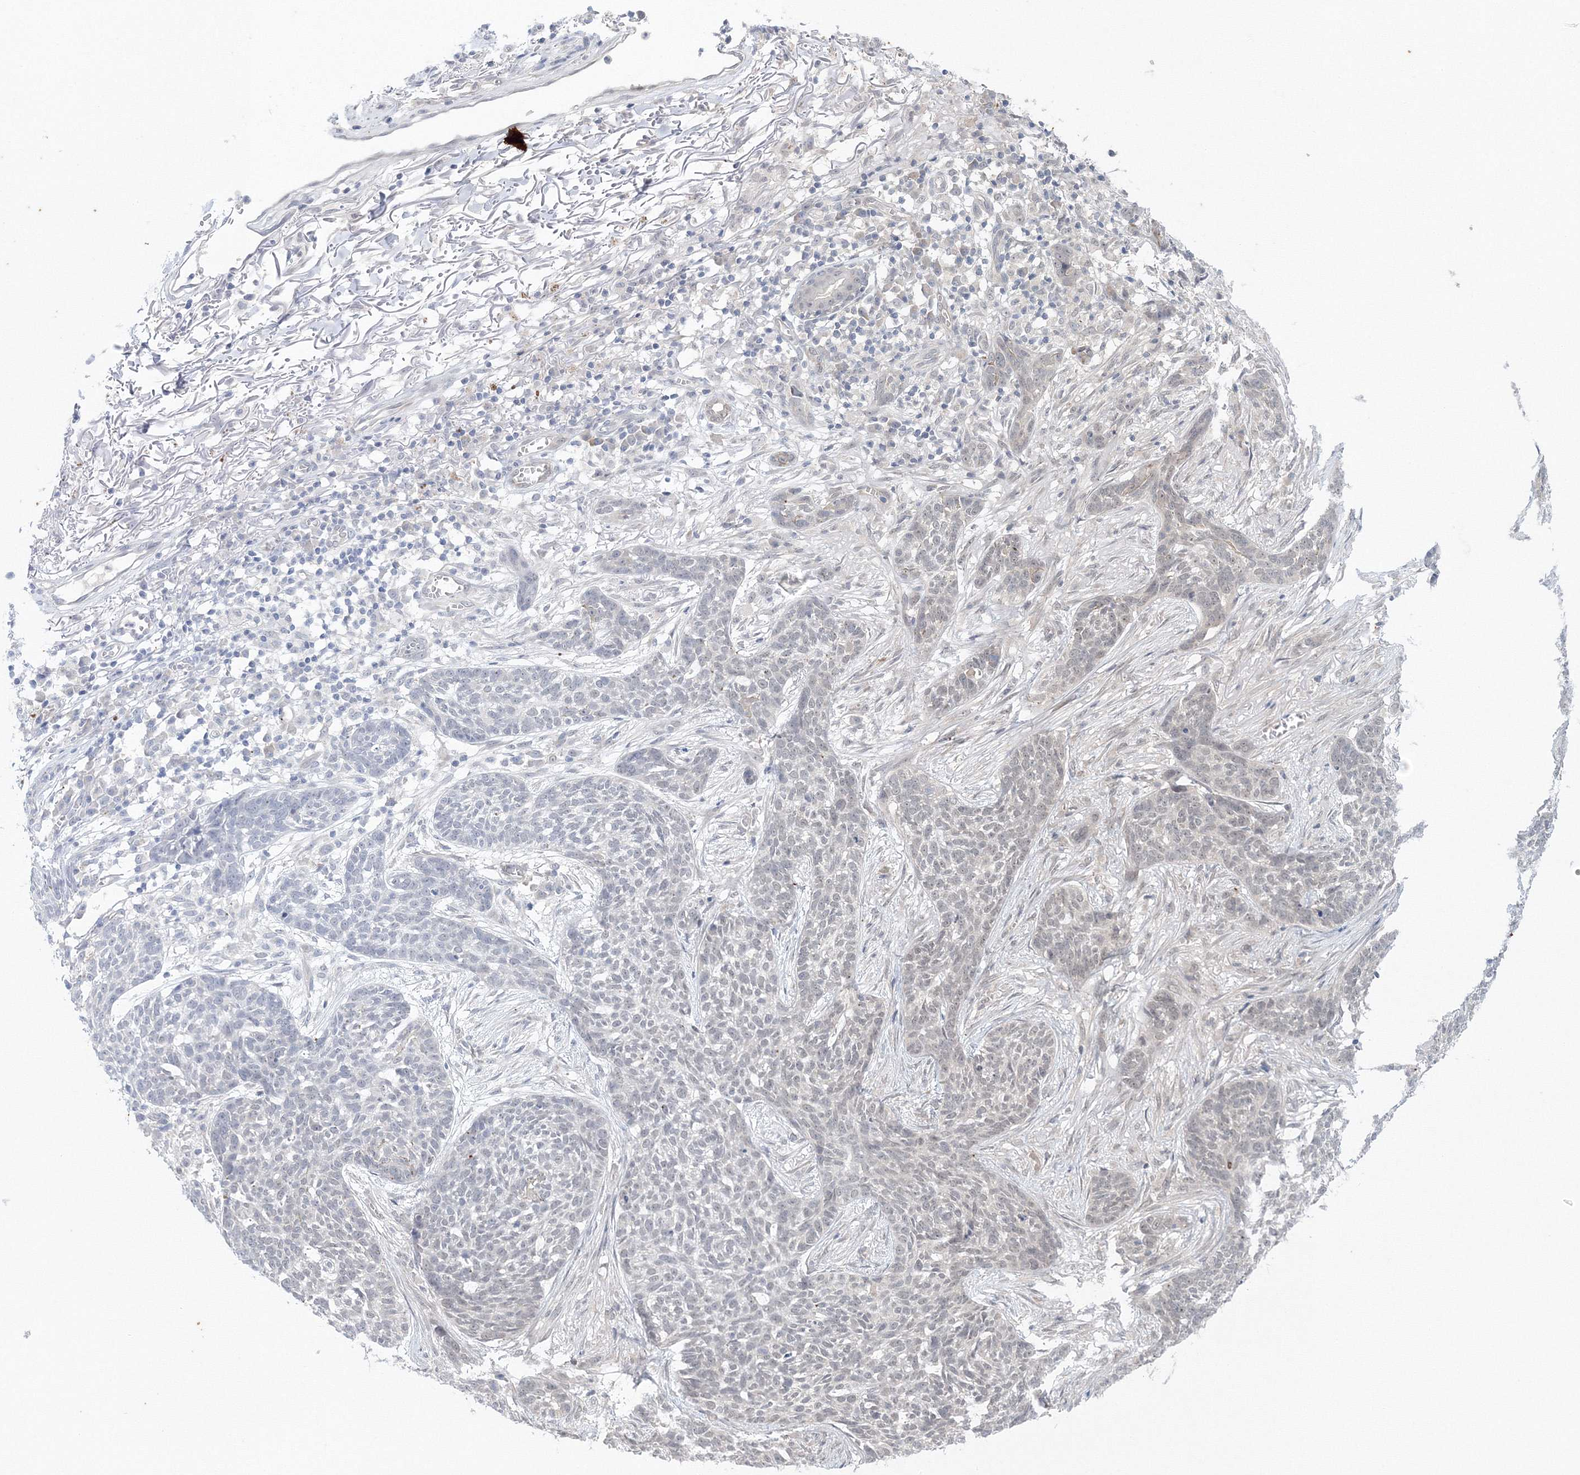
{"staining": {"intensity": "negative", "quantity": "none", "location": "none"}, "tissue": "skin cancer", "cell_type": "Tumor cells", "image_type": "cancer", "snomed": [{"axis": "morphology", "description": "Basal cell carcinoma"}, {"axis": "topography", "description": "Skin"}], "caption": "A photomicrograph of human skin cancer is negative for staining in tumor cells. Nuclei are stained in blue.", "gene": "NOA1", "patient": {"sex": "male", "age": 85}}